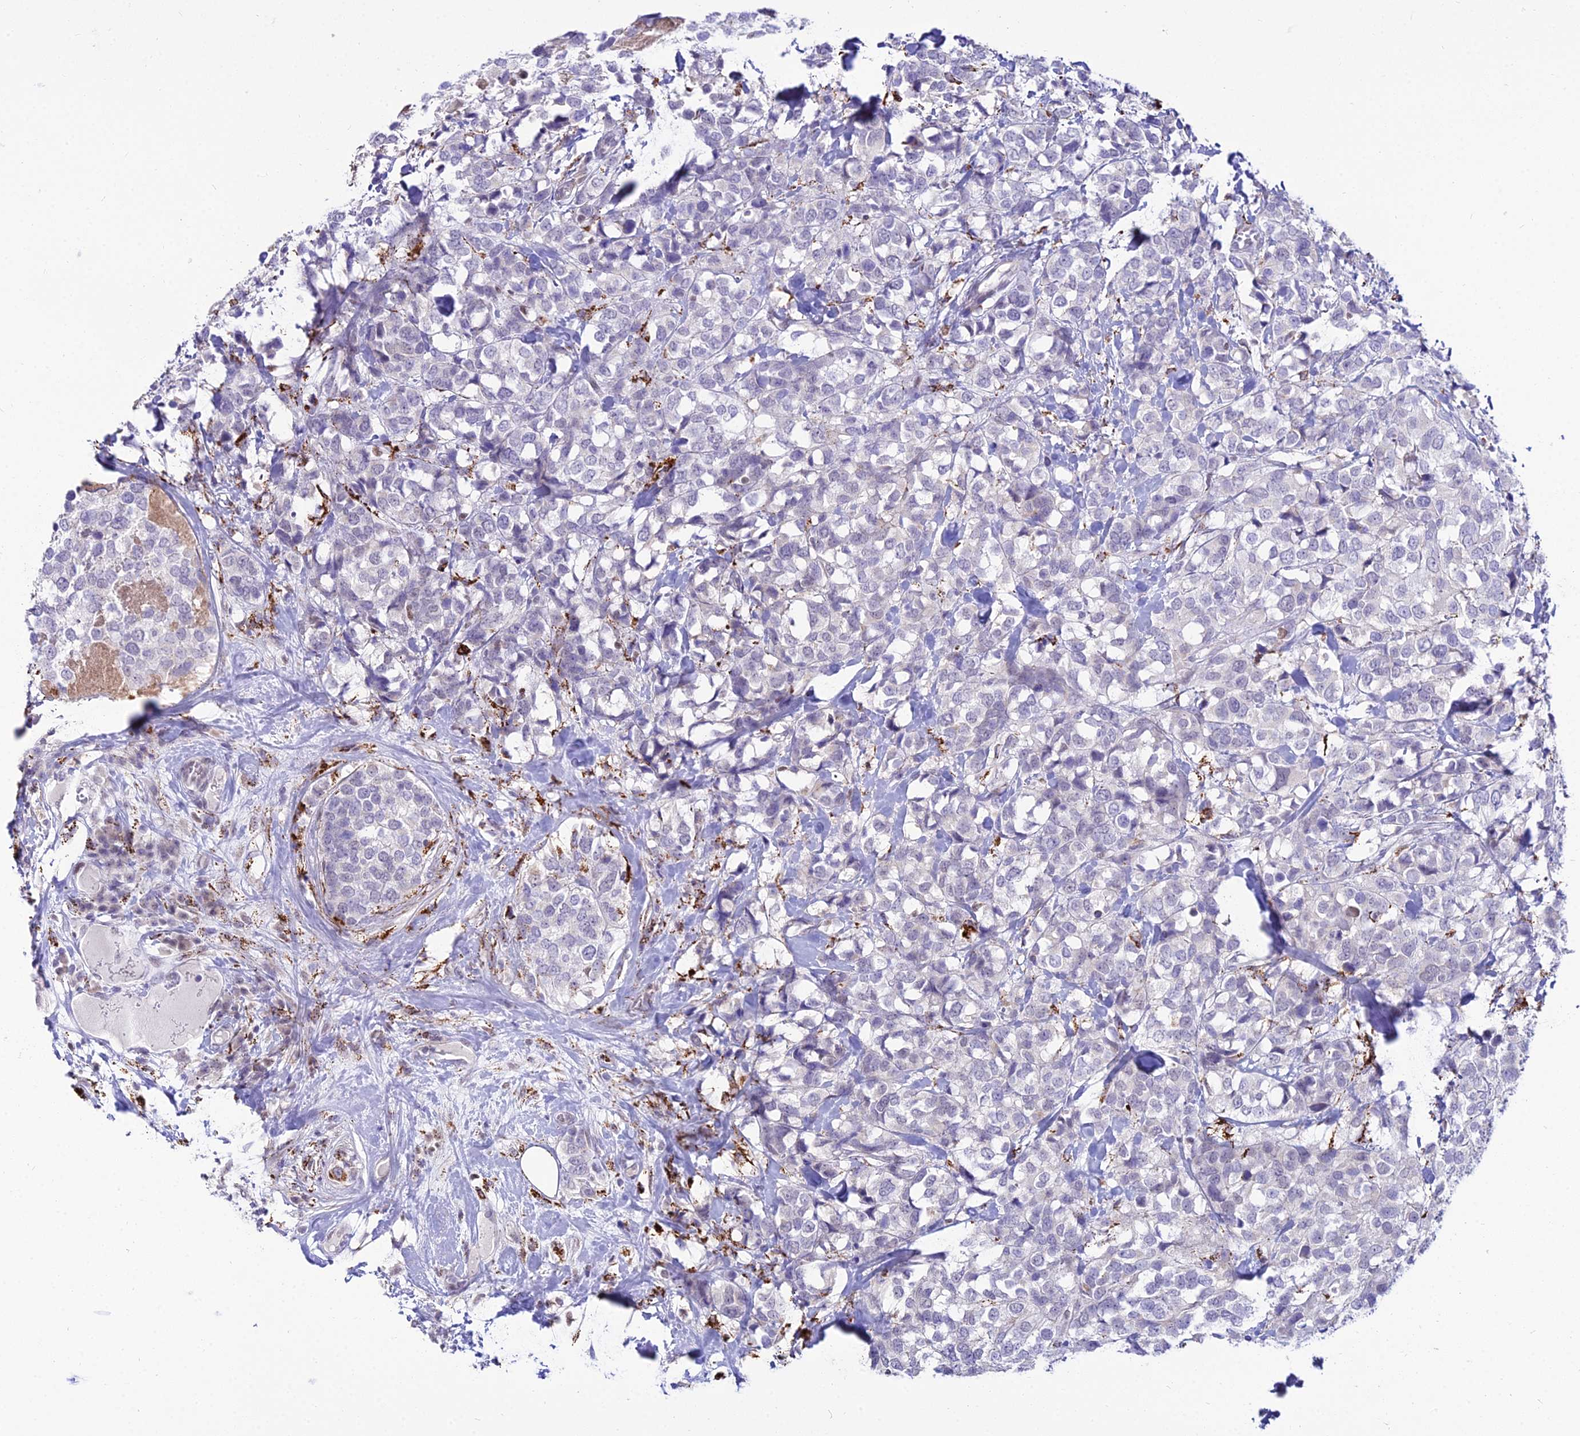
{"staining": {"intensity": "negative", "quantity": "none", "location": "none"}, "tissue": "breast cancer", "cell_type": "Tumor cells", "image_type": "cancer", "snomed": [{"axis": "morphology", "description": "Lobular carcinoma"}, {"axis": "topography", "description": "Breast"}], "caption": "Immunohistochemical staining of breast lobular carcinoma displays no significant expression in tumor cells. Brightfield microscopy of IHC stained with DAB (brown) and hematoxylin (blue), captured at high magnification.", "gene": "C6orf163", "patient": {"sex": "female", "age": 59}}